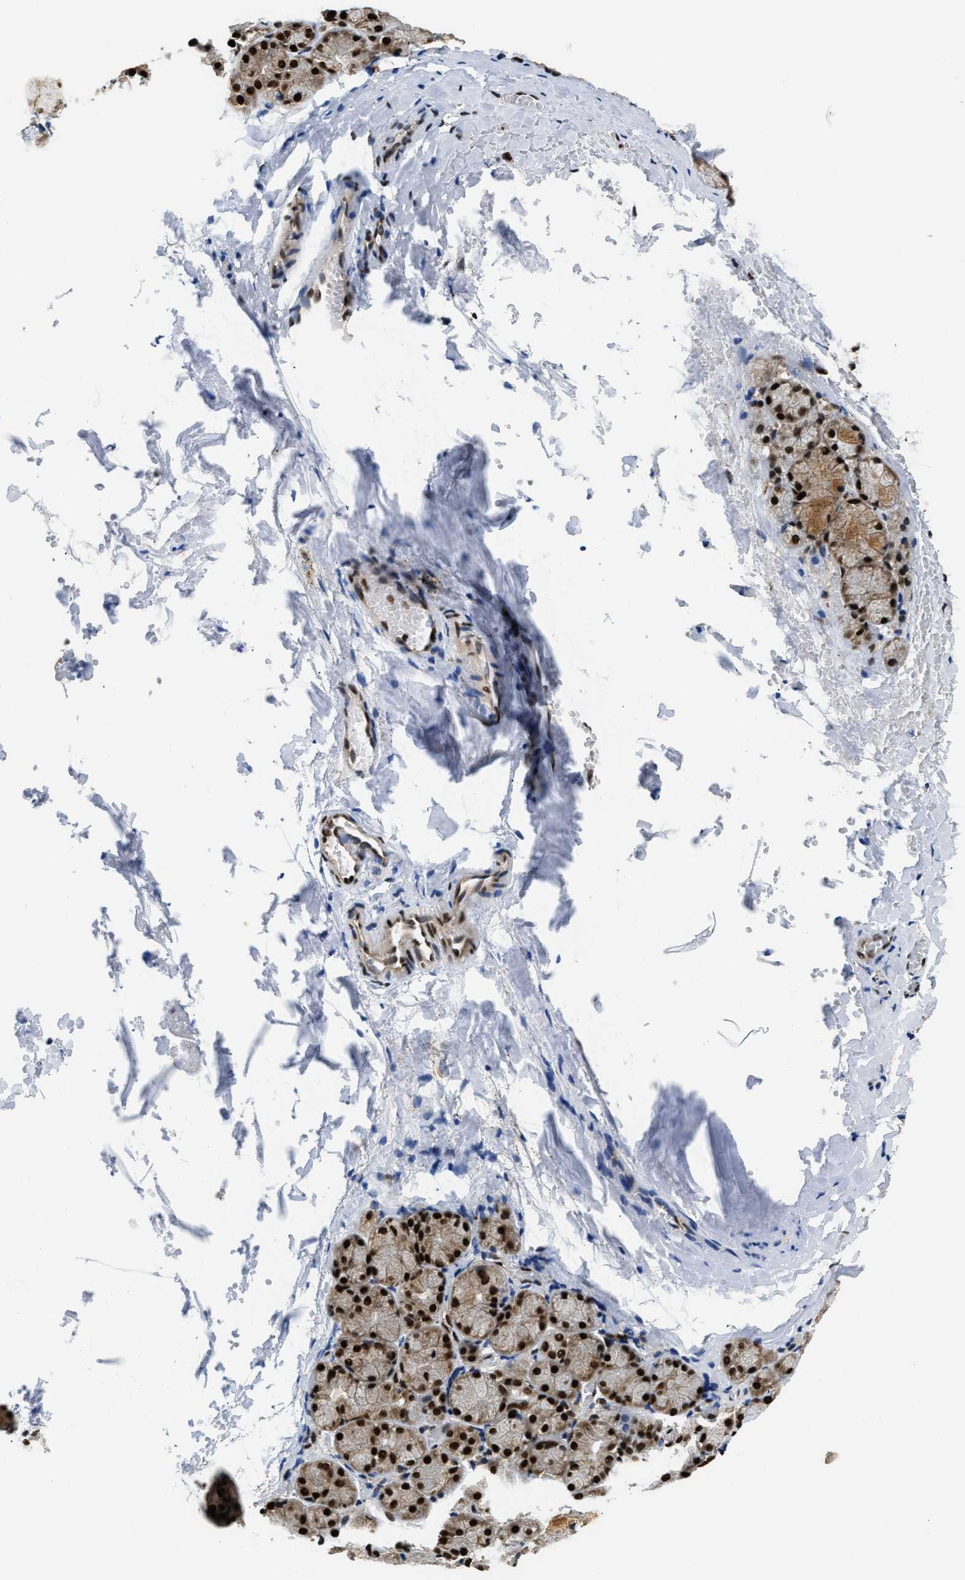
{"staining": {"intensity": "strong", "quantity": ">75%", "location": "cytoplasmic/membranous,nuclear"}, "tissue": "salivary gland", "cell_type": "Glandular cells", "image_type": "normal", "snomed": [{"axis": "morphology", "description": "Normal tissue, NOS"}, {"axis": "topography", "description": "Salivary gland"}], "caption": "Salivary gland stained with immunohistochemistry shows strong cytoplasmic/membranous,nuclear staining in approximately >75% of glandular cells.", "gene": "CCNDBP1", "patient": {"sex": "female", "age": 24}}